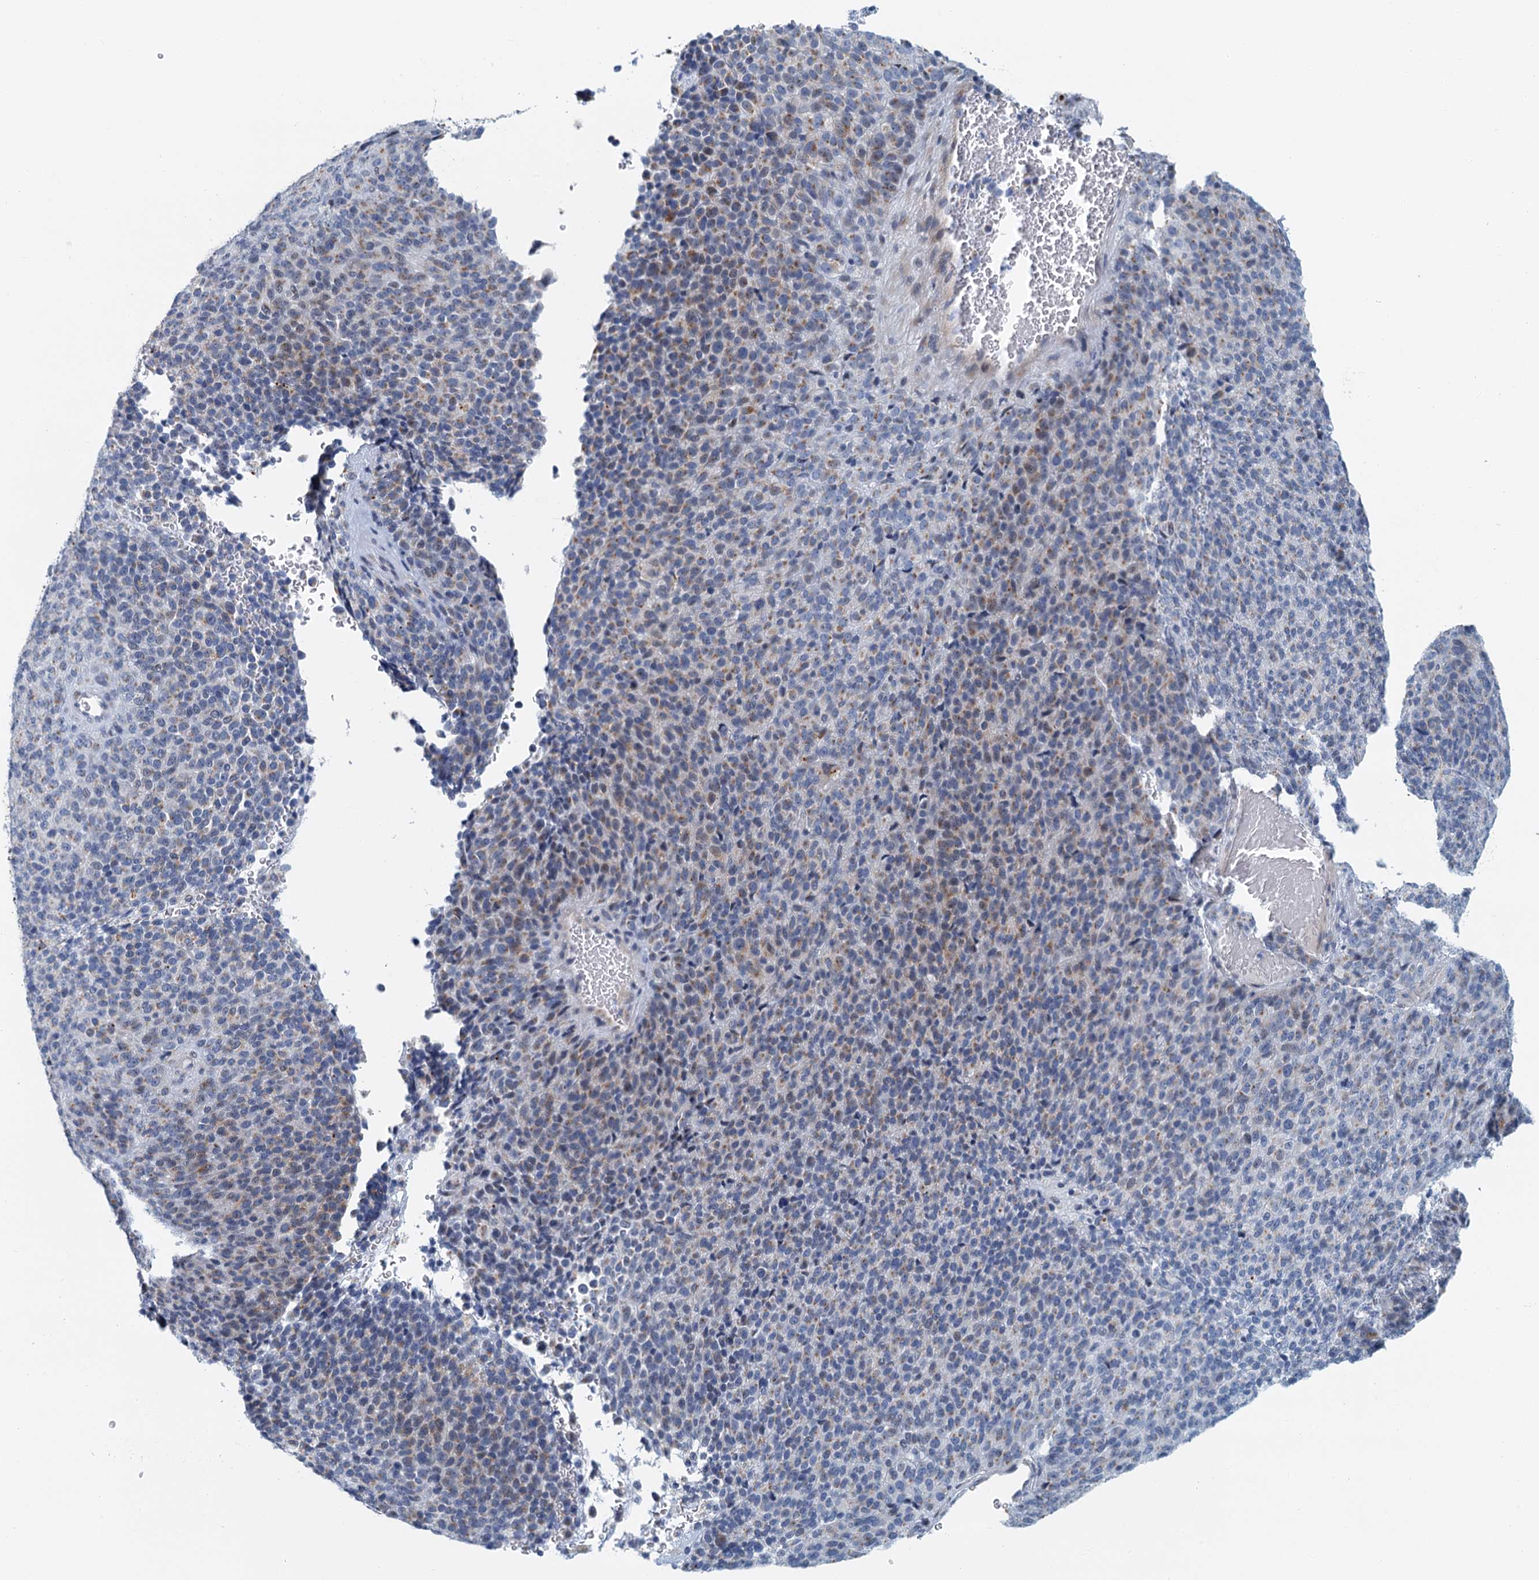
{"staining": {"intensity": "weak", "quantity": "25%-75%", "location": "cytoplasmic/membranous"}, "tissue": "melanoma", "cell_type": "Tumor cells", "image_type": "cancer", "snomed": [{"axis": "morphology", "description": "Malignant melanoma, Metastatic site"}, {"axis": "topography", "description": "Brain"}], "caption": "Human malignant melanoma (metastatic site) stained with a brown dye displays weak cytoplasmic/membranous positive expression in about 25%-75% of tumor cells.", "gene": "ZNF527", "patient": {"sex": "female", "age": 56}}